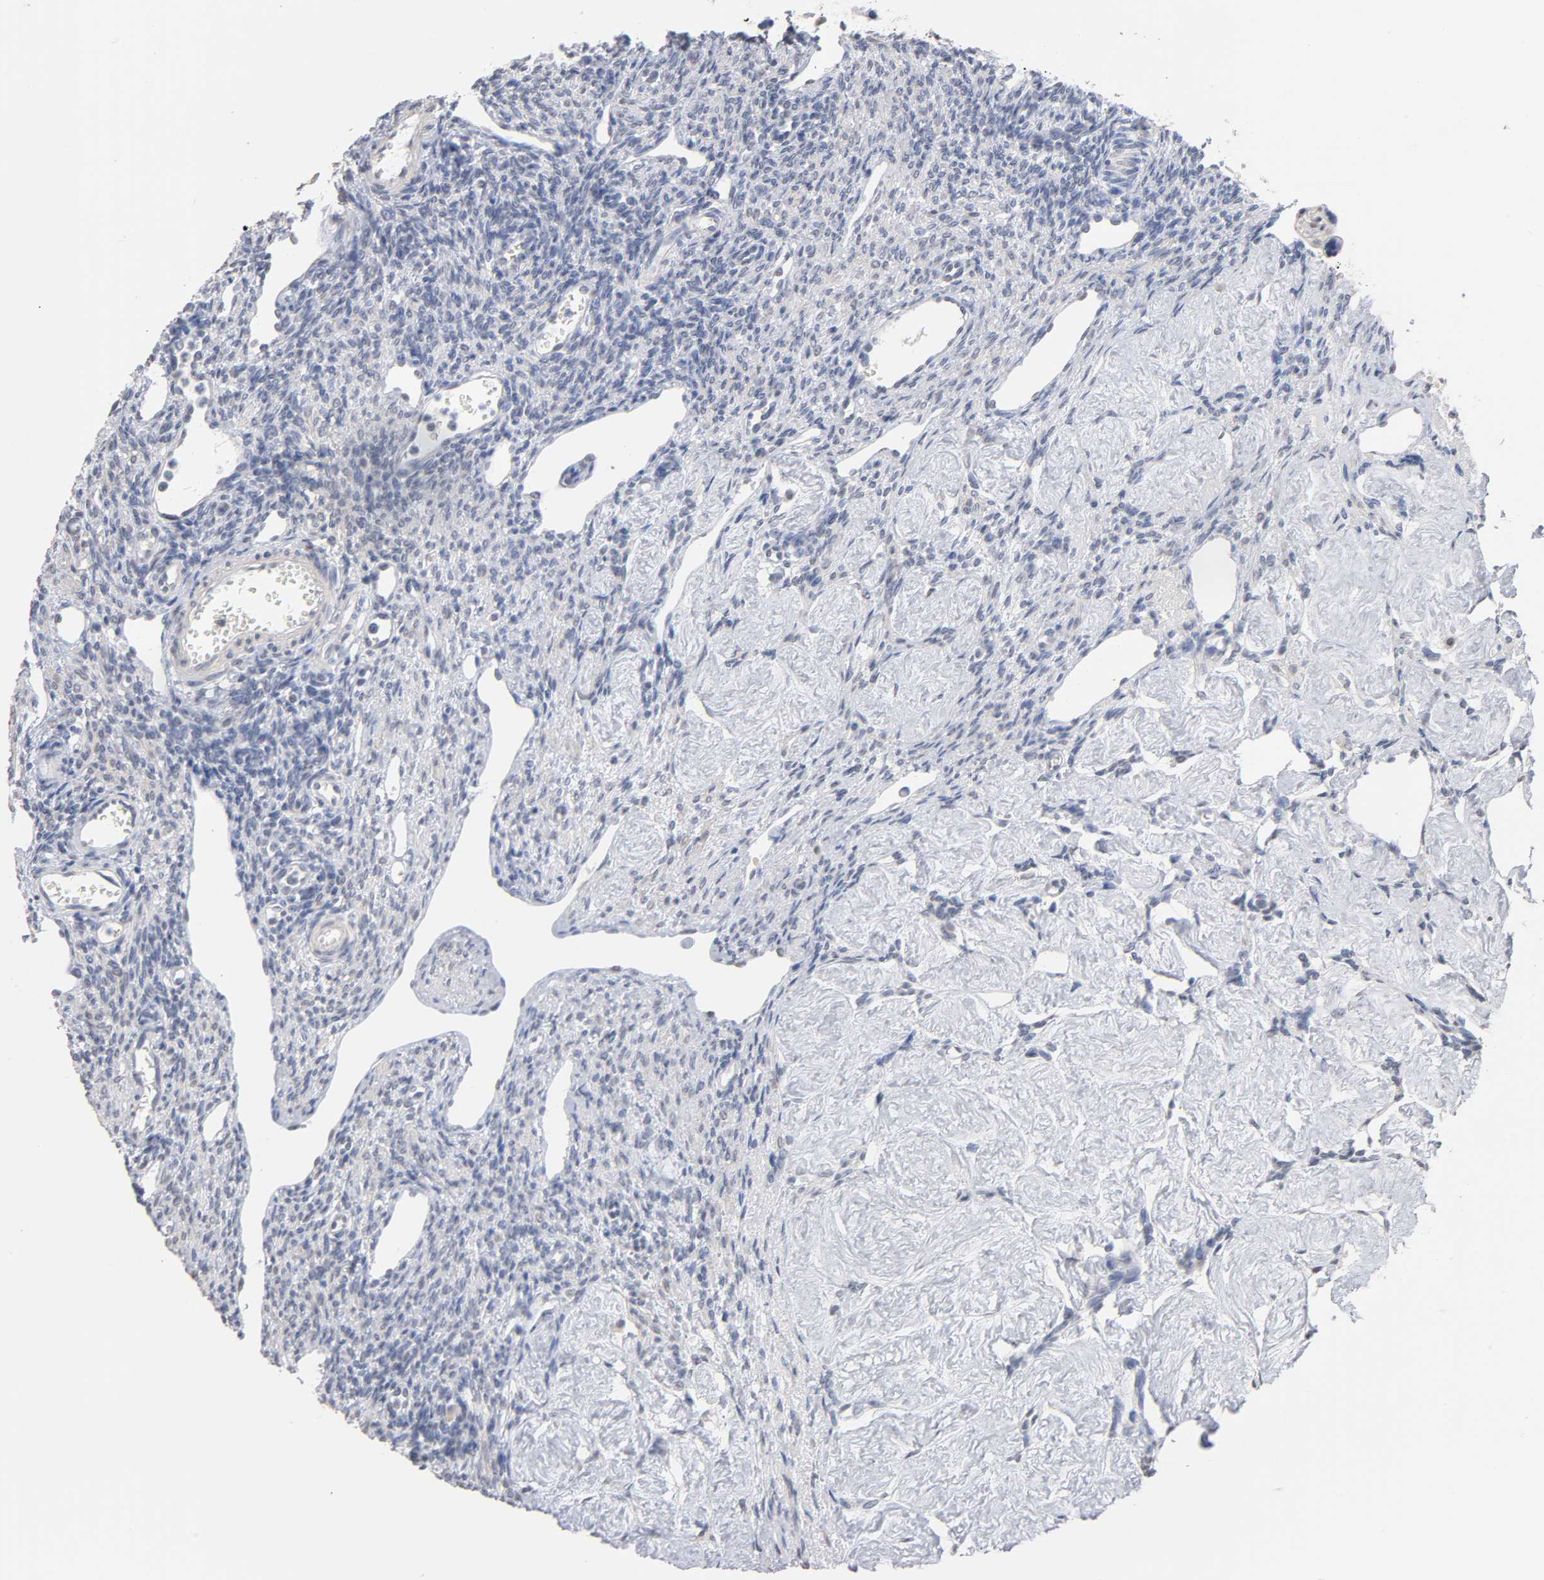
{"staining": {"intensity": "negative", "quantity": "none", "location": "none"}, "tissue": "ovary", "cell_type": "Ovarian stroma cells", "image_type": "normal", "snomed": [{"axis": "morphology", "description": "Normal tissue, NOS"}, {"axis": "topography", "description": "Ovary"}], "caption": "Ovary was stained to show a protein in brown. There is no significant positivity in ovarian stroma cells. Brightfield microscopy of IHC stained with DAB (brown) and hematoxylin (blue), captured at high magnification.", "gene": "CRABP2", "patient": {"sex": "female", "age": 33}}